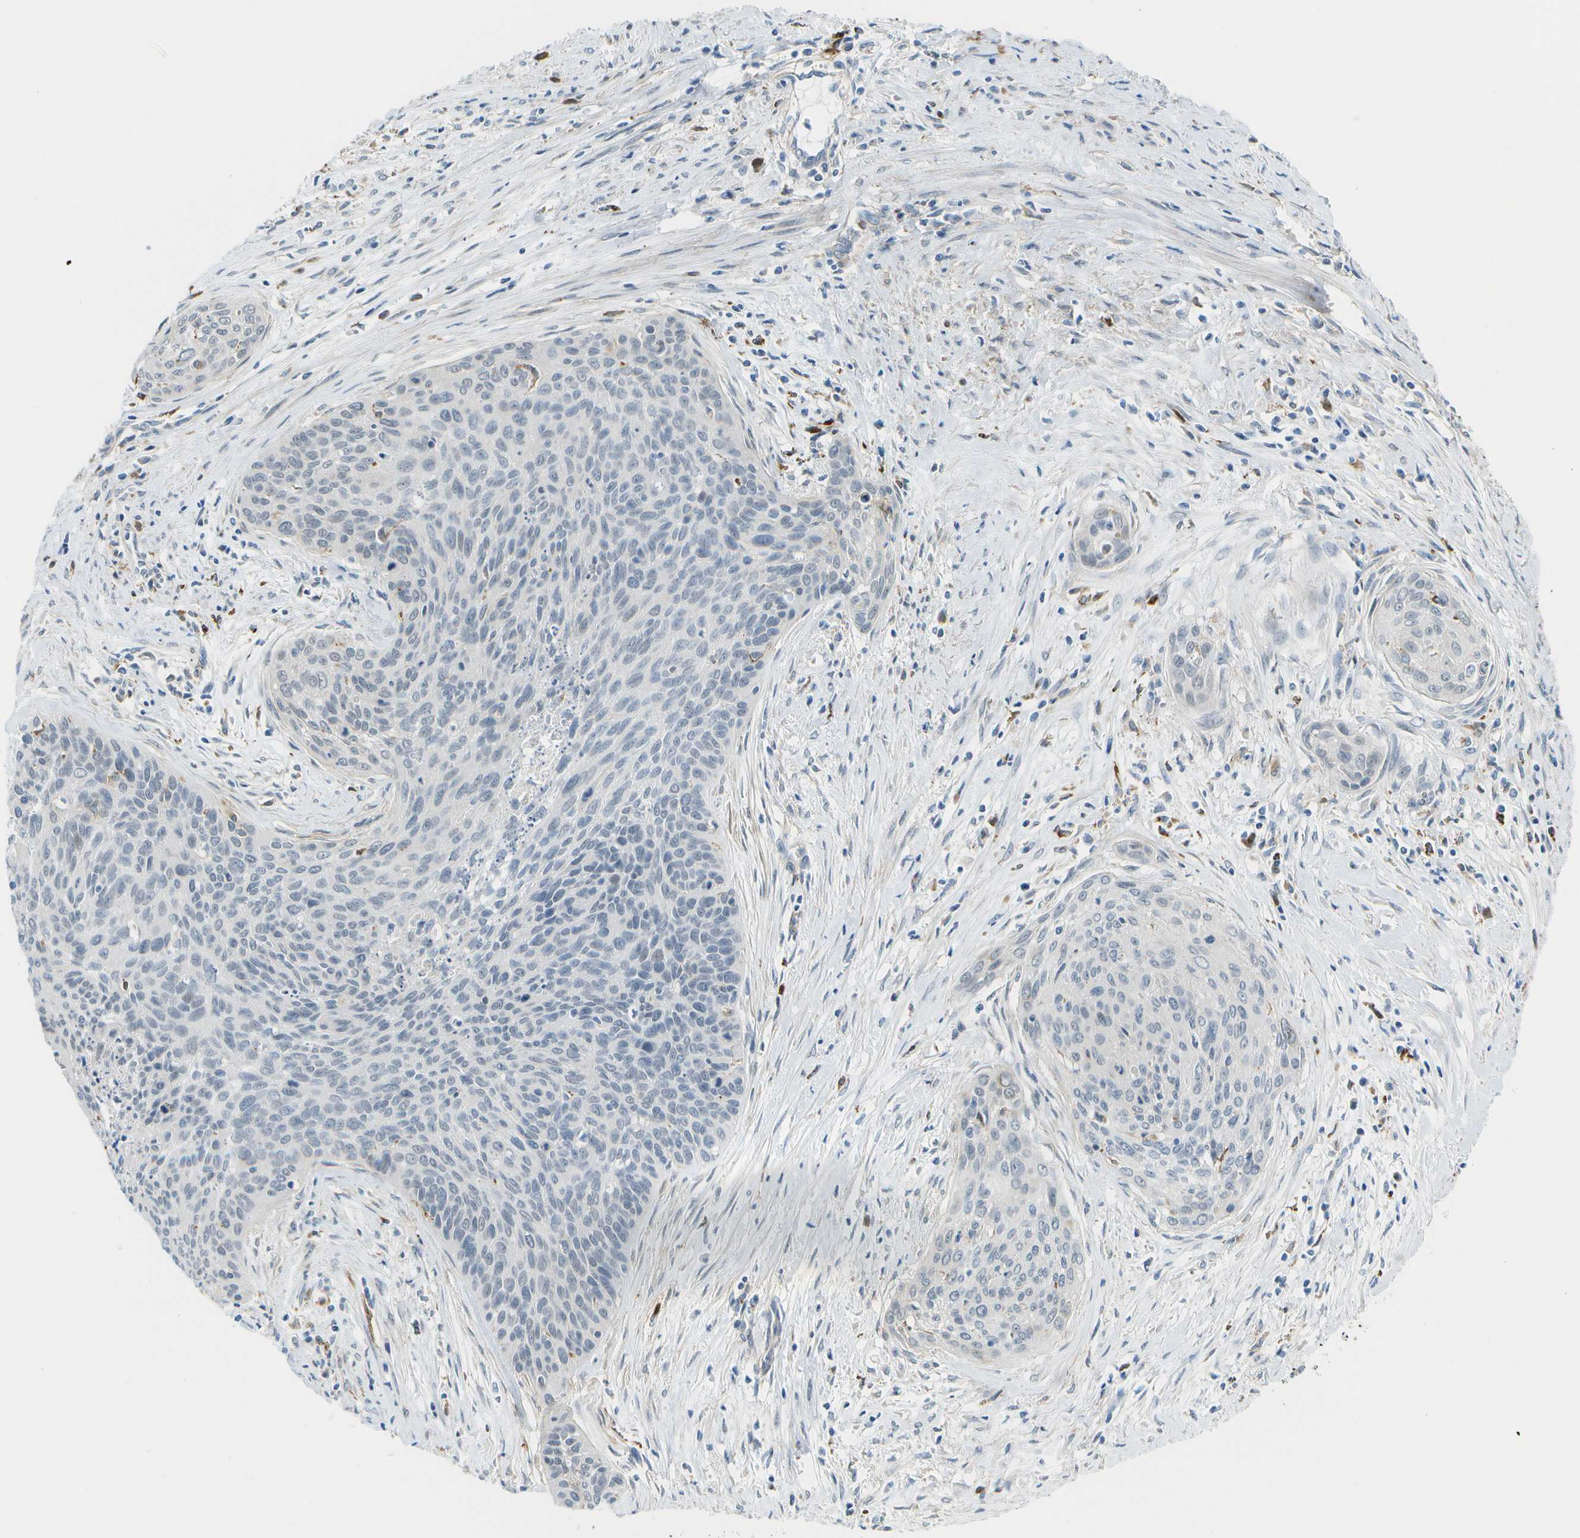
{"staining": {"intensity": "negative", "quantity": "none", "location": "none"}, "tissue": "cervical cancer", "cell_type": "Tumor cells", "image_type": "cancer", "snomed": [{"axis": "morphology", "description": "Squamous cell carcinoma, NOS"}, {"axis": "topography", "description": "Cervix"}], "caption": "IHC photomicrograph of neoplastic tissue: cervical squamous cell carcinoma stained with DAB shows no significant protein expression in tumor cells.", "gene": "ZBTB43", "patient": {"sex": "female", "age": 55}}